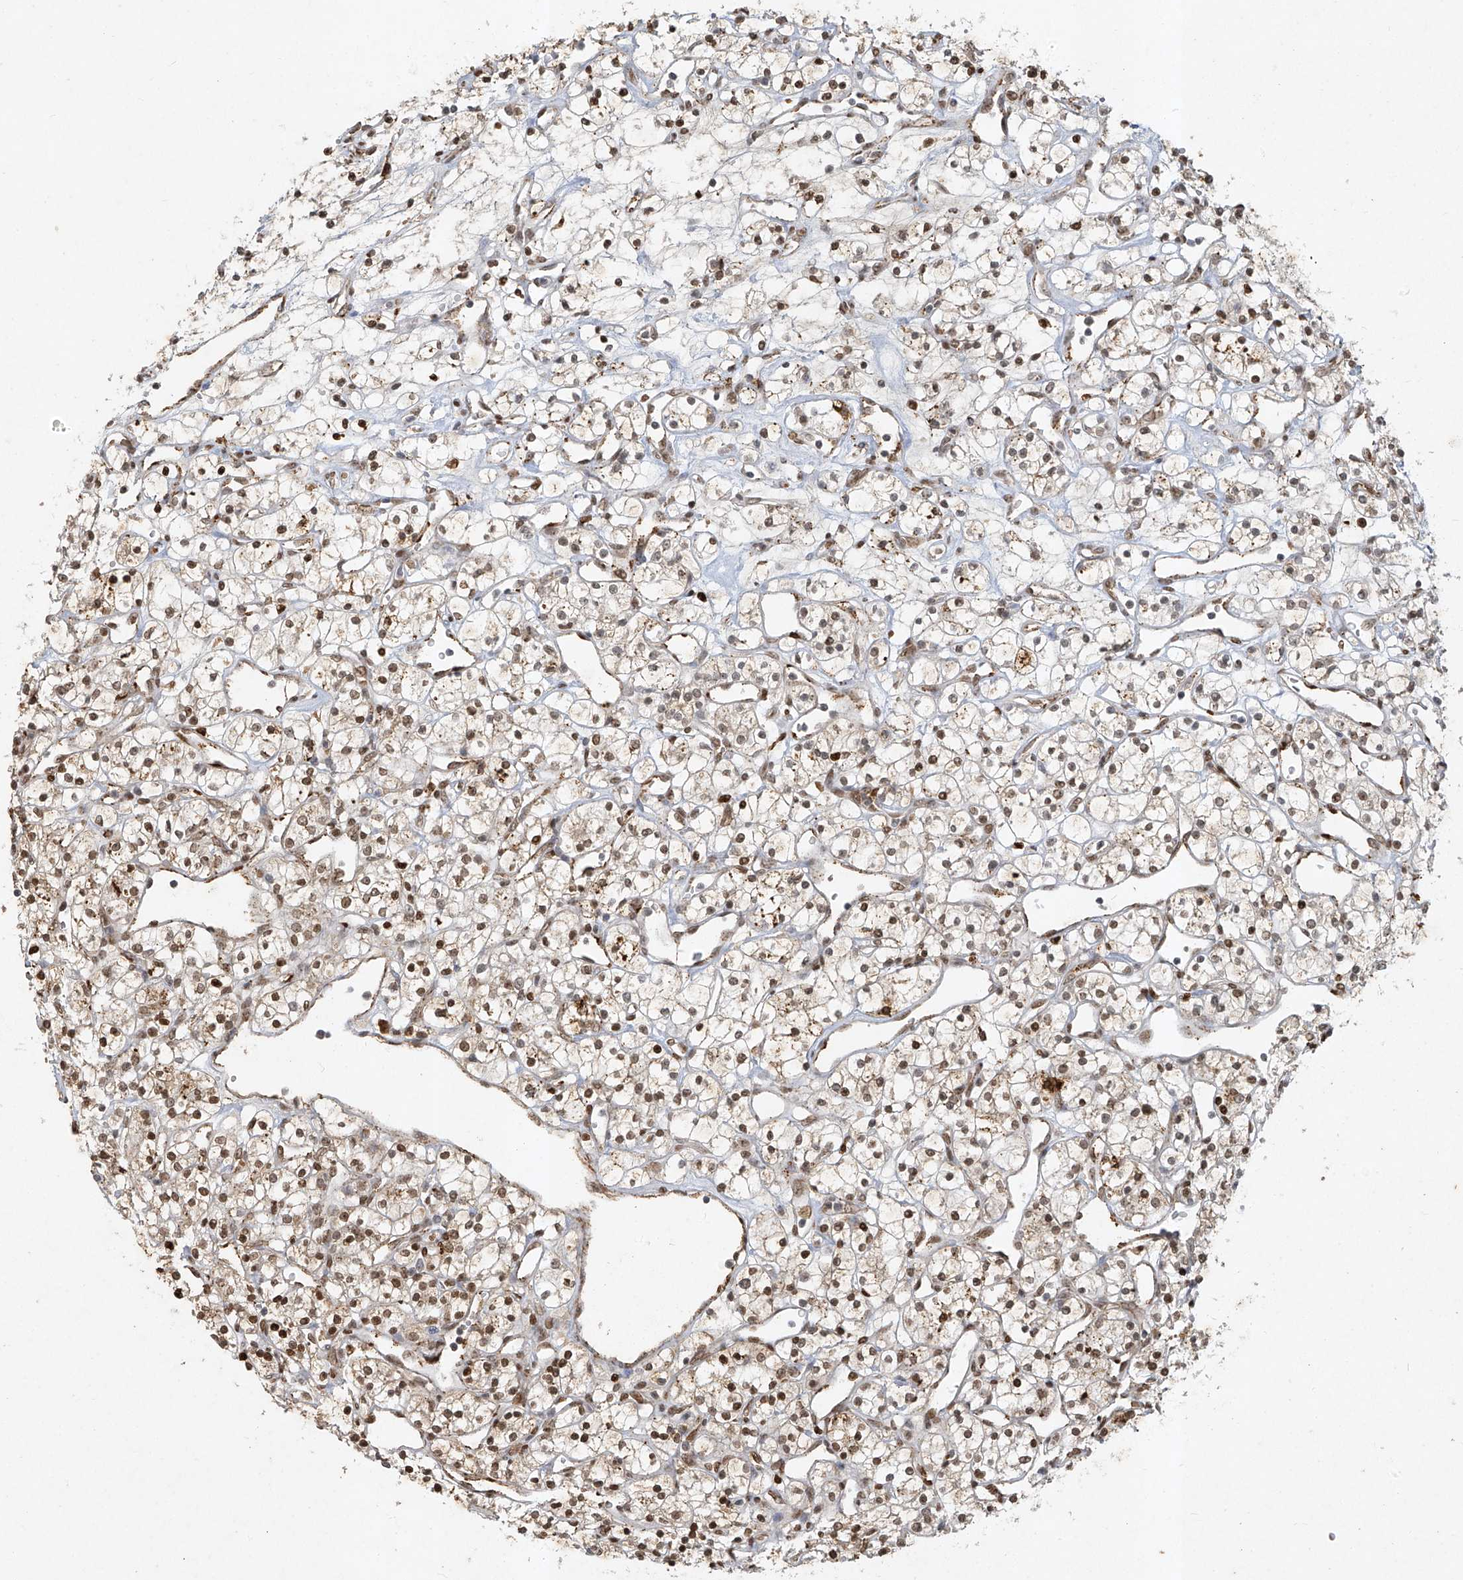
{"staining": {"intensity": "moderate", "quantity": ">75%", "location": "nuclear"}, "tissue": "renal cancer", "cell_type": "Tumor cells", "image_type": "cancer", "snomed": [{"axis": "morphology", "description": "Adenocarcinoma, NOS"}, {"axis": "topography", "description": "Kidney"}], "caption": "Renal adenocarcinoma stained with IHC displays moderate nuclear expression in approximately >75% of tumor cells. (DAB (3,3'-diaminobenzidine) = brown stain, brightfield microscopy at high magnification).", "gene": "ATRIP", "patient": {"sex": "female", "age": 60}}